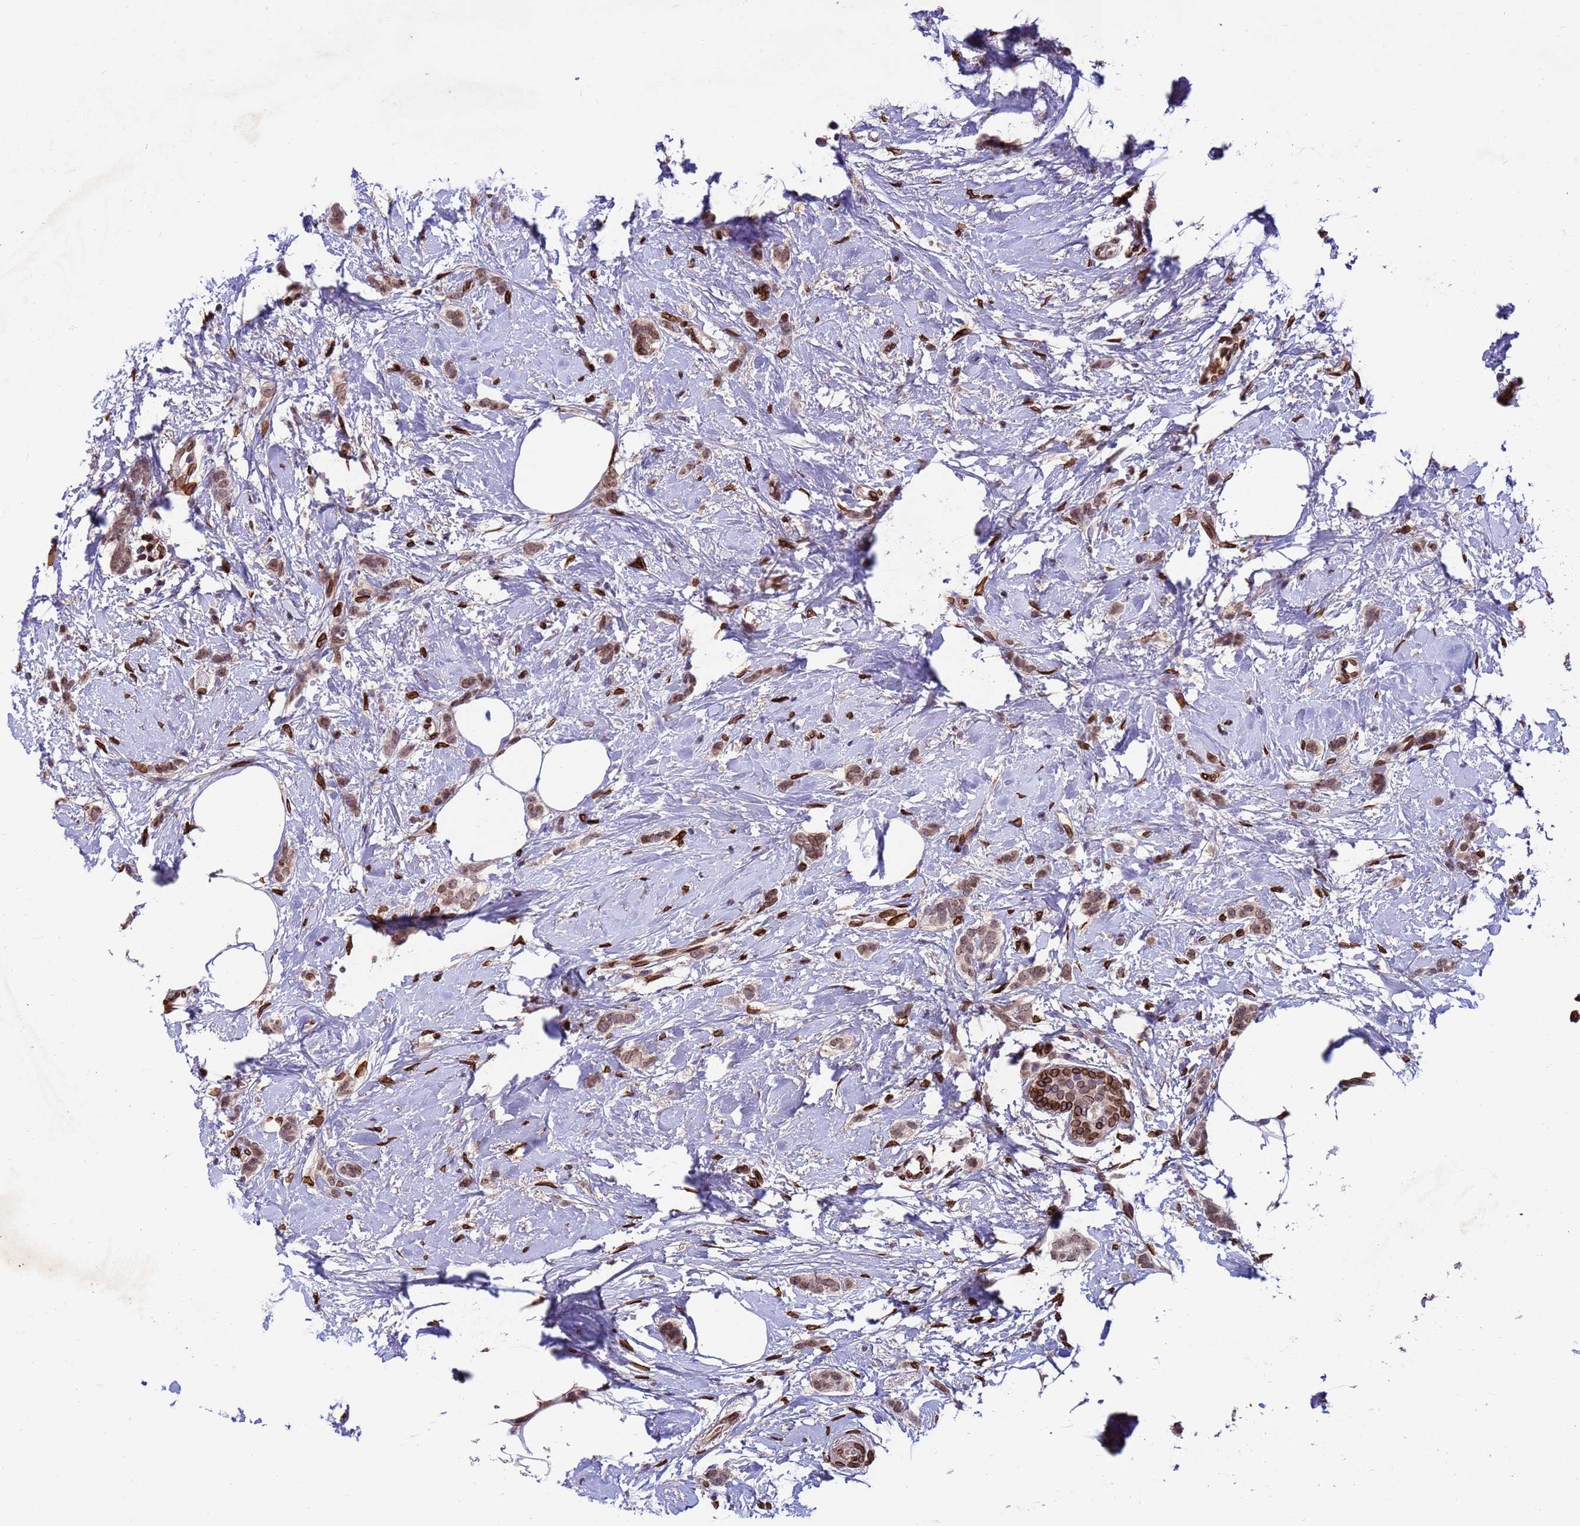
{"staining": {"intensity": "weak", "quantity": ">75%", "location": "cytoplasmic/membranous,nuclear"}, "tissue": "breast cancer", "cell_type": "Tumor cells", "image_type": "cancer", "snomed": [{"axis": "morphology", "description": "Duct carcinoma"}, {"axis": "topography", "description": "Breast"}], "caption": "Protein analysis of intraductal carcinoma (breast) tissue demonstrates weak cytoplasmic/membranous and nuclear expression in approximately >75% of tumor cells.", "gene": "GPR135", "patient": {"sex": "female", "age": 72}}